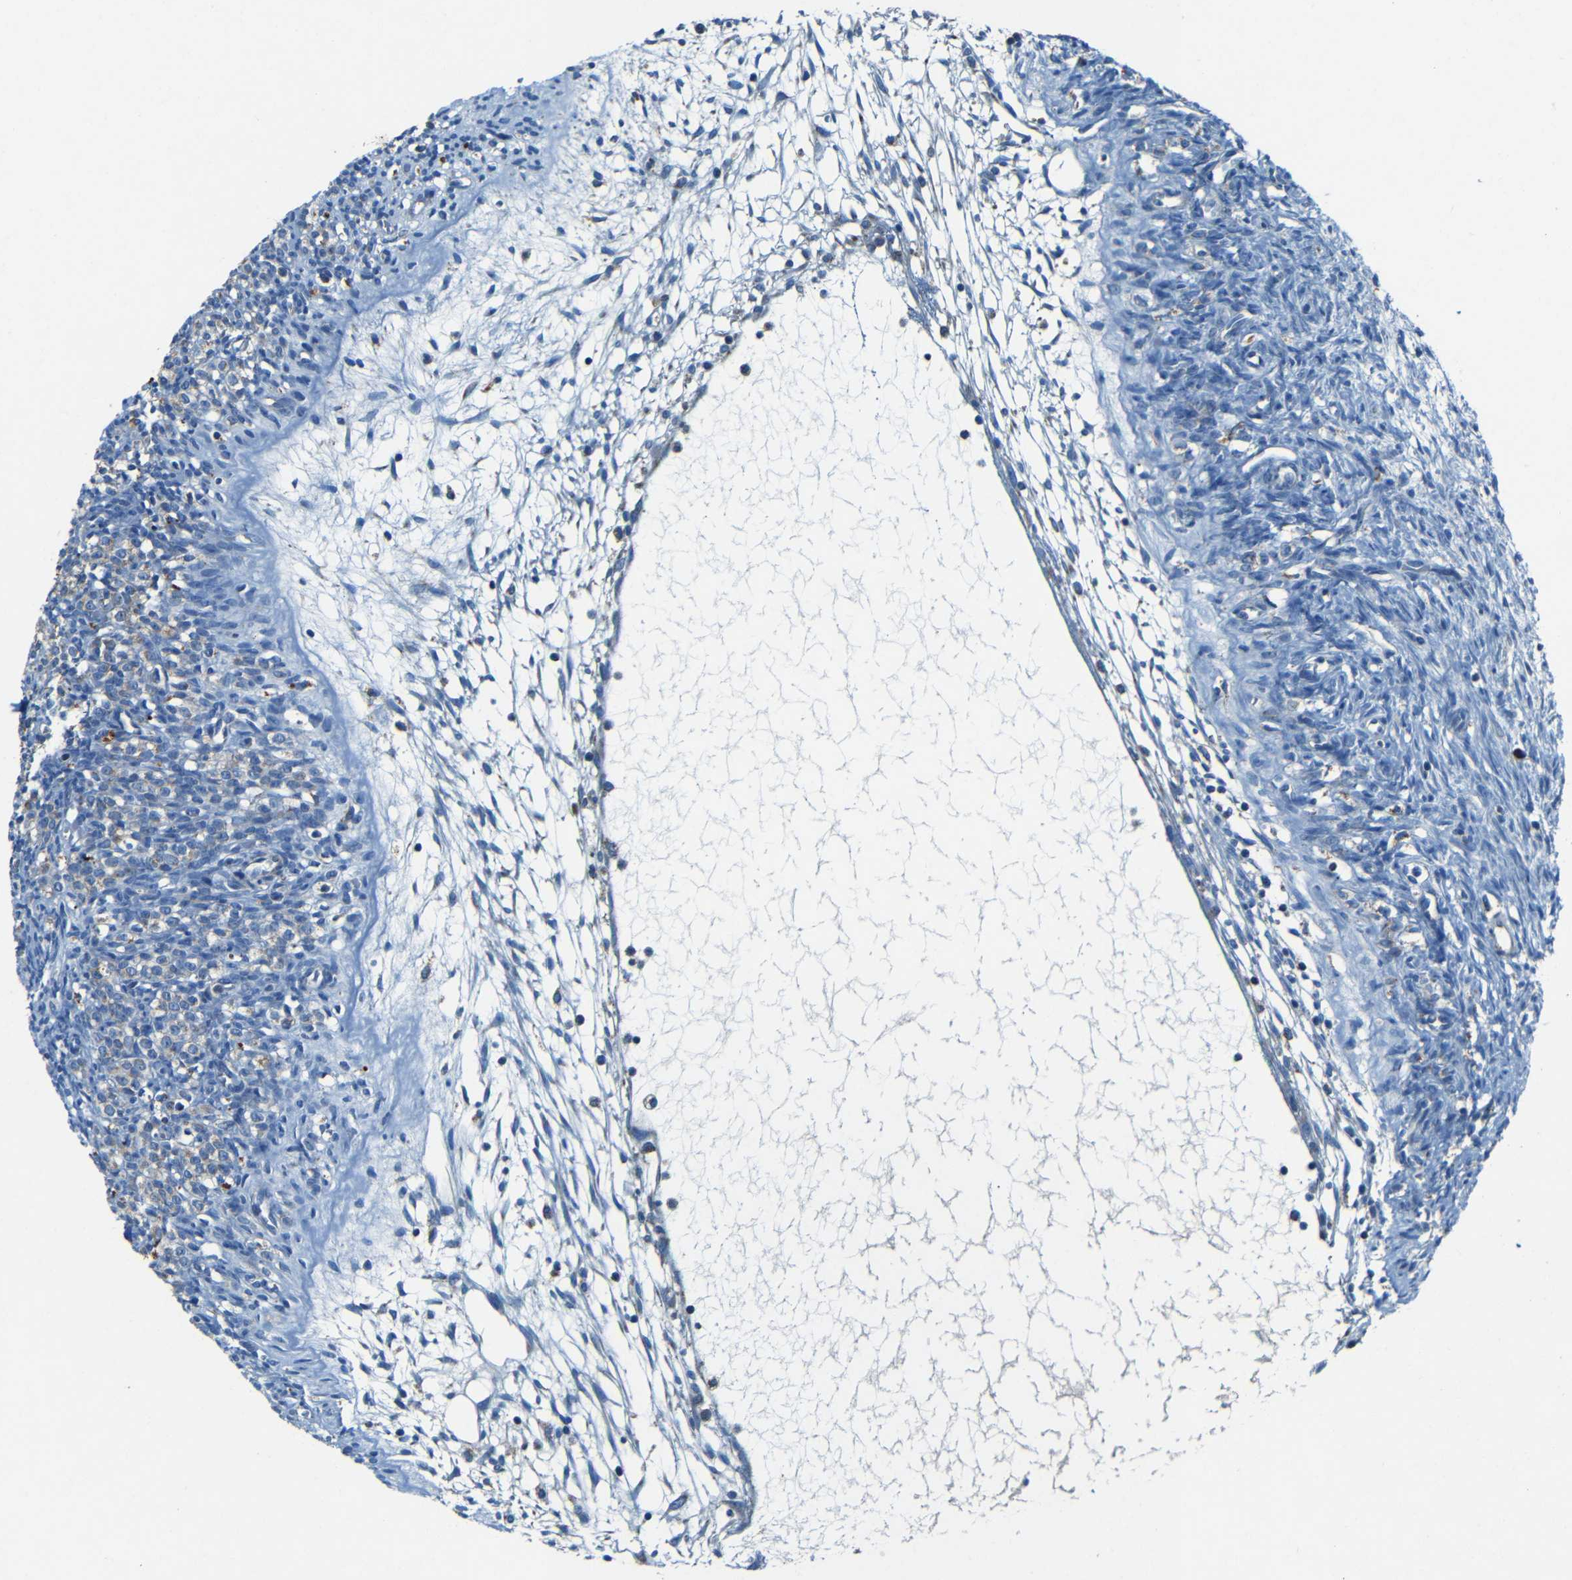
{"staining": {"intensity": "moderate", "quantity": "<25%", "location": "cytoplasmic/membranous"}, "tissue": "ovary", "cell_type": "Ovarian stroma cells", "image_type": "normal", "snomed": [{"axis": "morphology", "description": "Normal tissue, NOS"}, {"axis": "topography", "description": "Ovary"}], "caption": "Immunohistochemical staining of unremarkable ovary exhibits <25% levels of moderate cytoplasmic/membranous protein positivity in approximately <25% of ovarian stroma cells.", "gene": "WSCD2", "patient": {"sex": "female", "age": 33}}